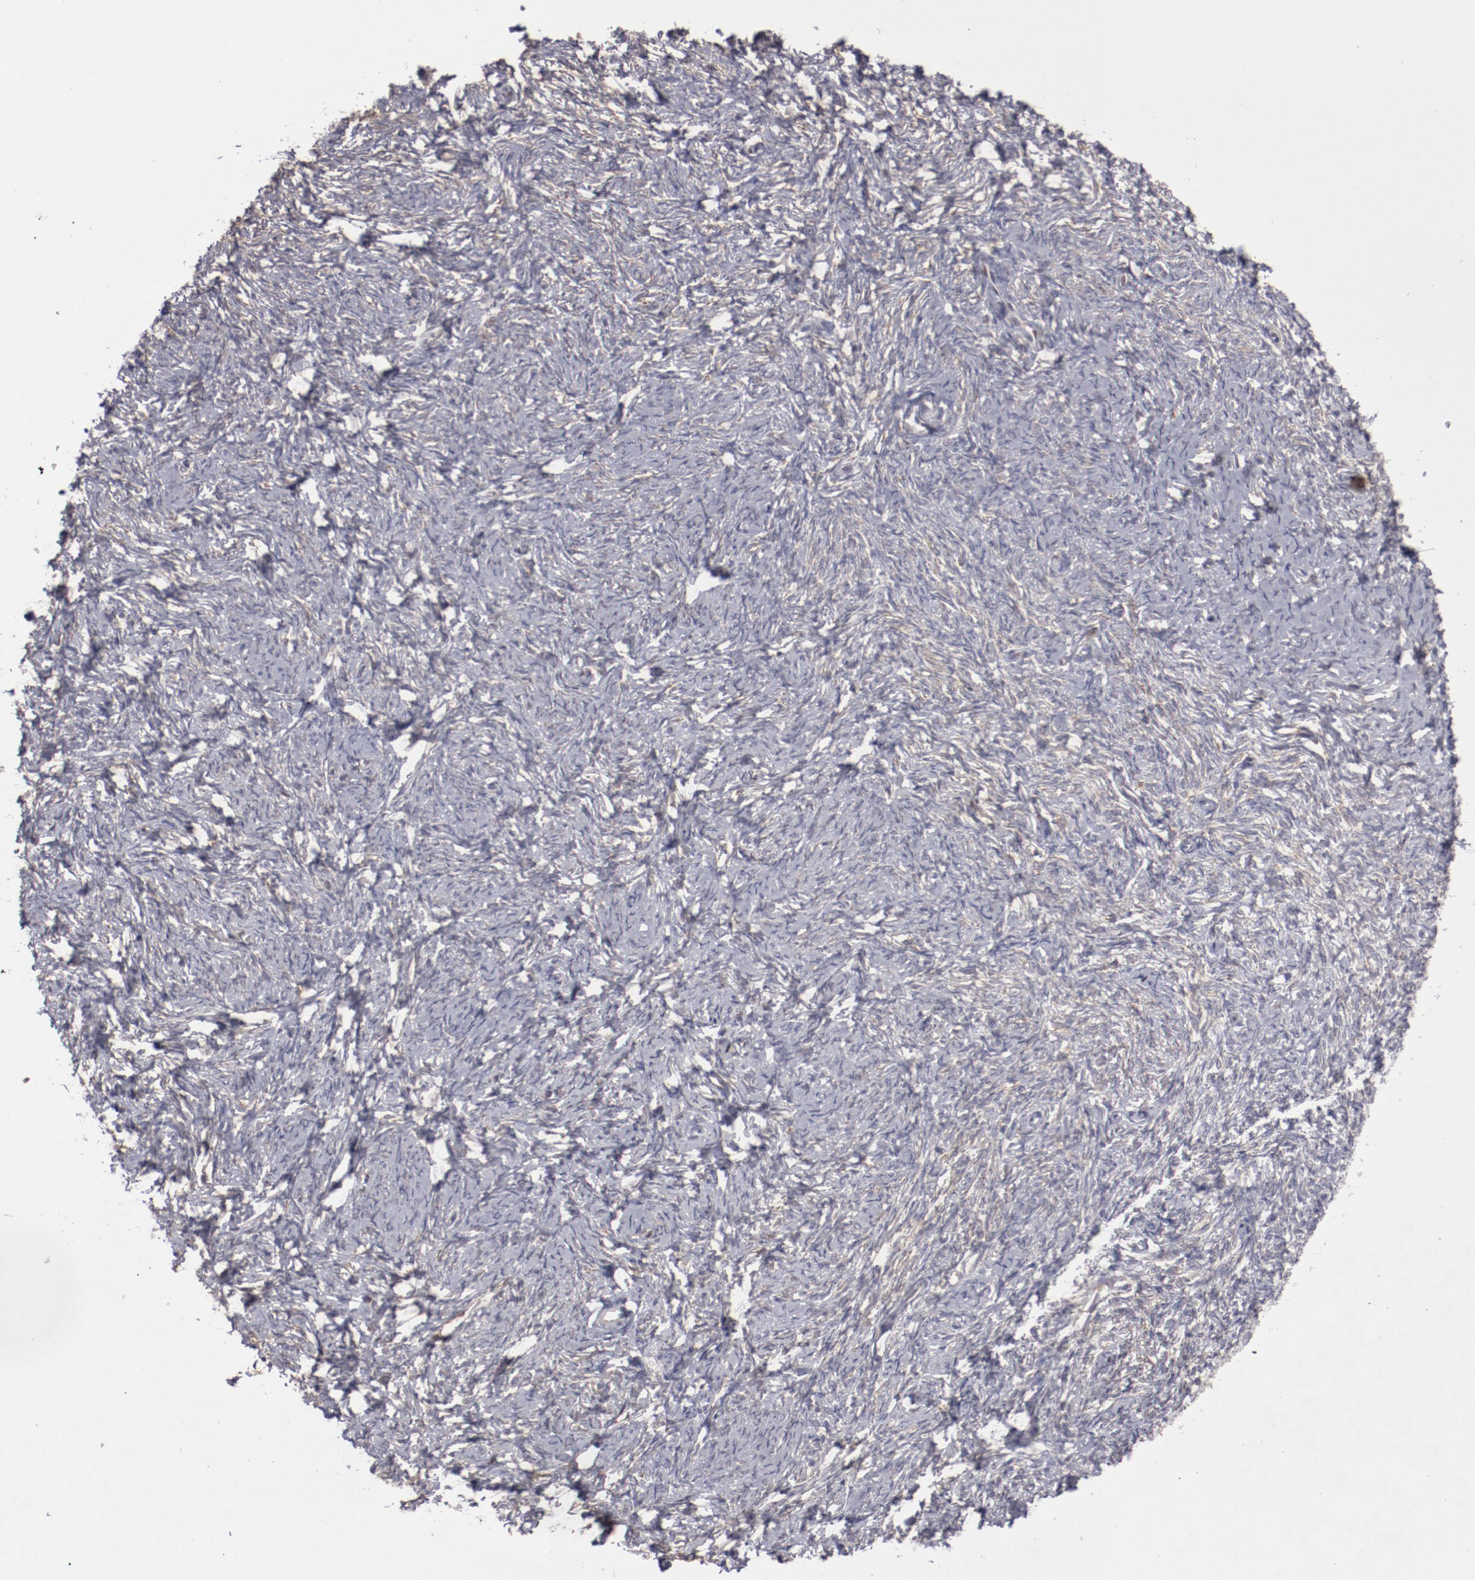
{"staining": {"intensity": "negative", "quantity": "none", "location": "none"}, "tissue": "ovarian cancer", "cell_type": "Tumor cells", "image_type": "cancer", "snomed": [{"axis": "morphology", "description": "Normal tissue, NOS"}, {"axis": "morphology", "description": "Cystadenocarcinoma, serous, NOS"}, {"axis": "topography", "description": "Ovary"}], "caption": "Serous cystadenocarcinoma (ovarian) stained for a protein using IHC demonstrates no staining tumor cells.", "gene": "LEF1", "patient": {"sex": "female", "age": 62}}